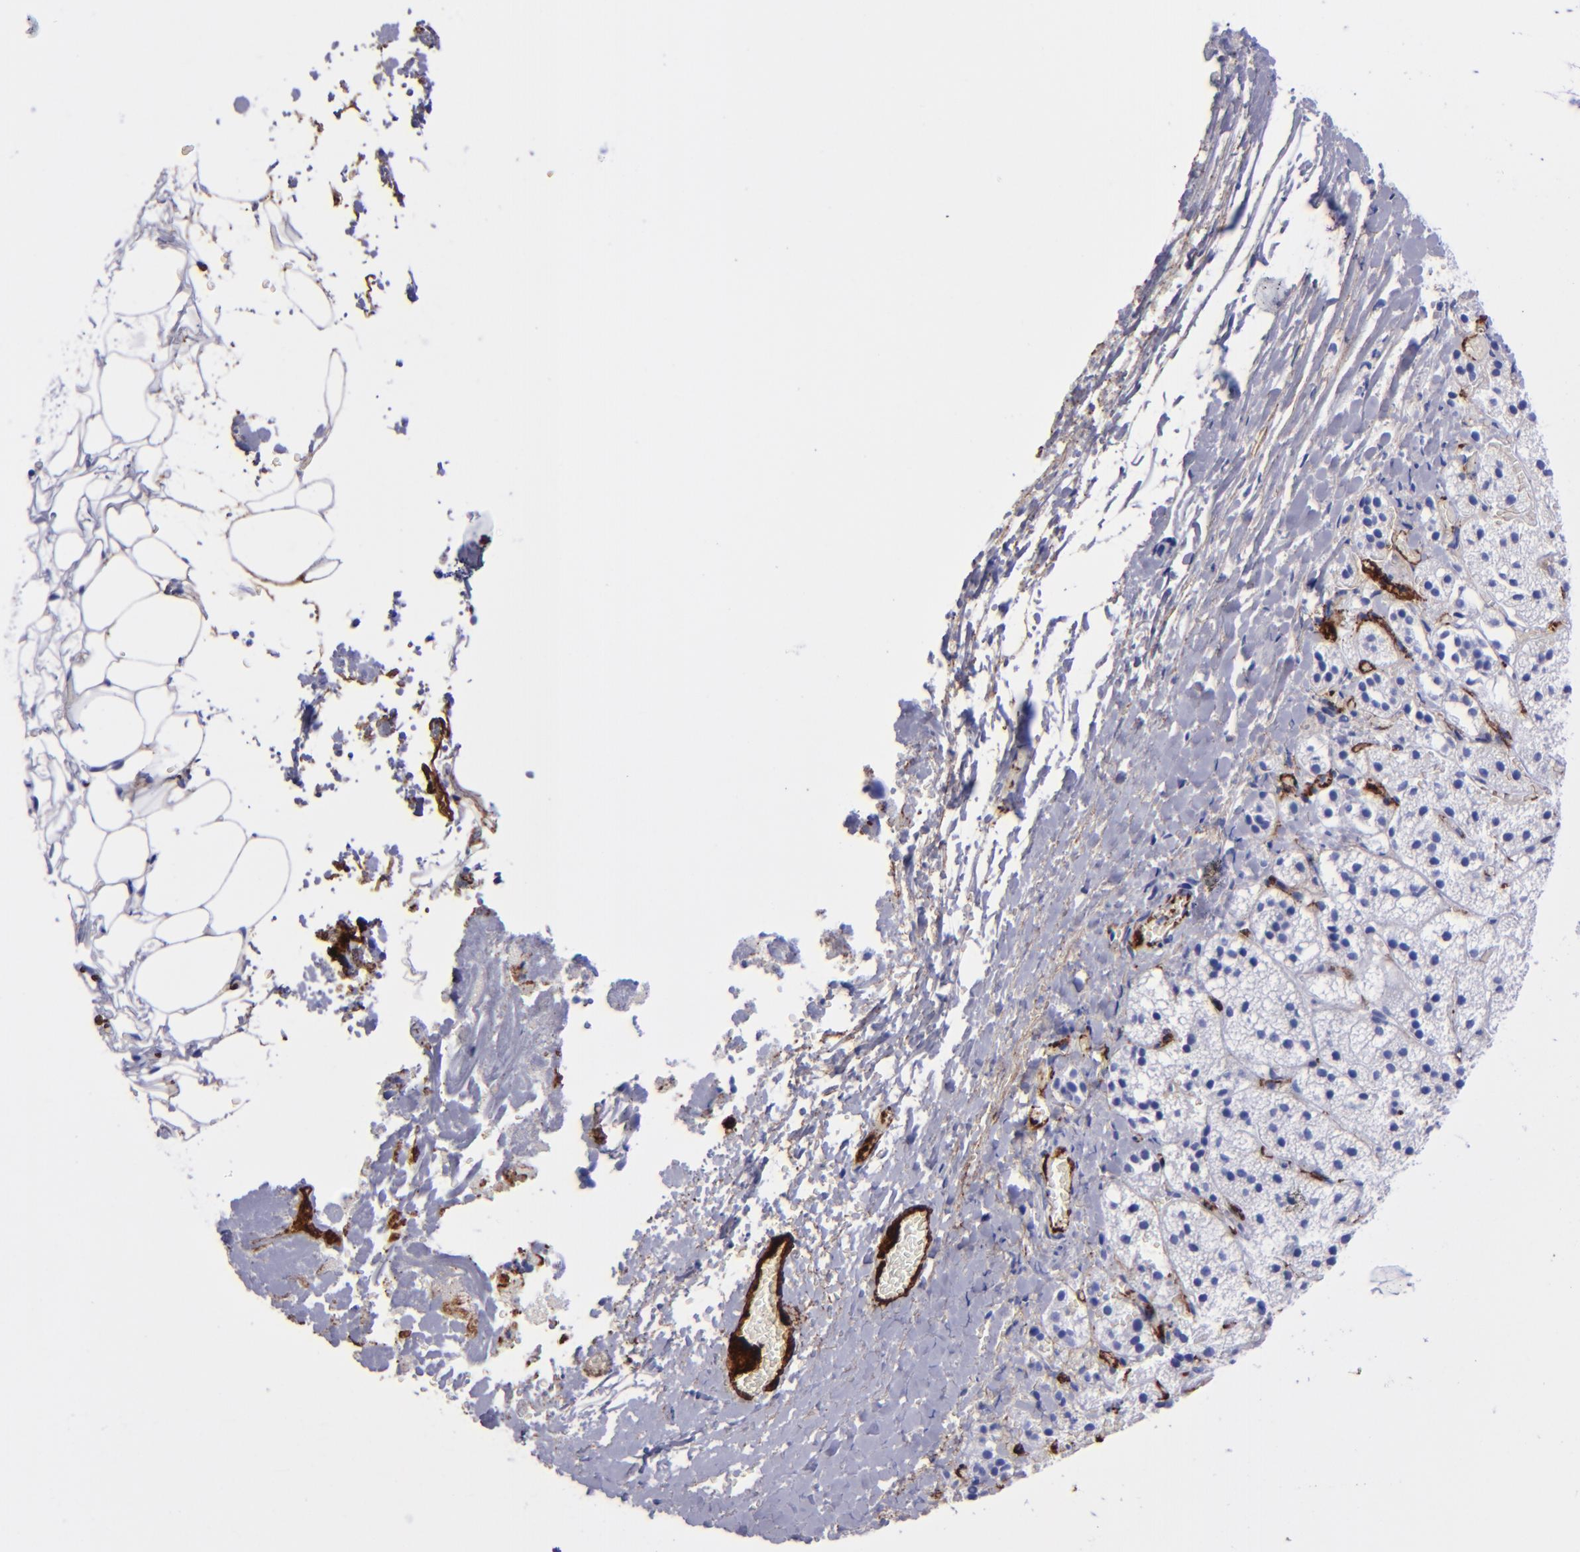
{"staining": {"intensity": "negative", "quantity": "none", "location": "none"}, "tissue": "adrenal gland", "cell_type": "Glandular cells", "image_type": "normal", "snomed": [{"axis": "morphology", "description": "Normal tissue, NOS"}, {"axis": "topography", "description": "Adrenal gland"}], "caption": "Immunohistochemical staining of unremarkable adrenal gland exhibits no significant expression in glandular cells.", "gene": "EFCAB13", "patient": {"sex": "female", "age": 44}}